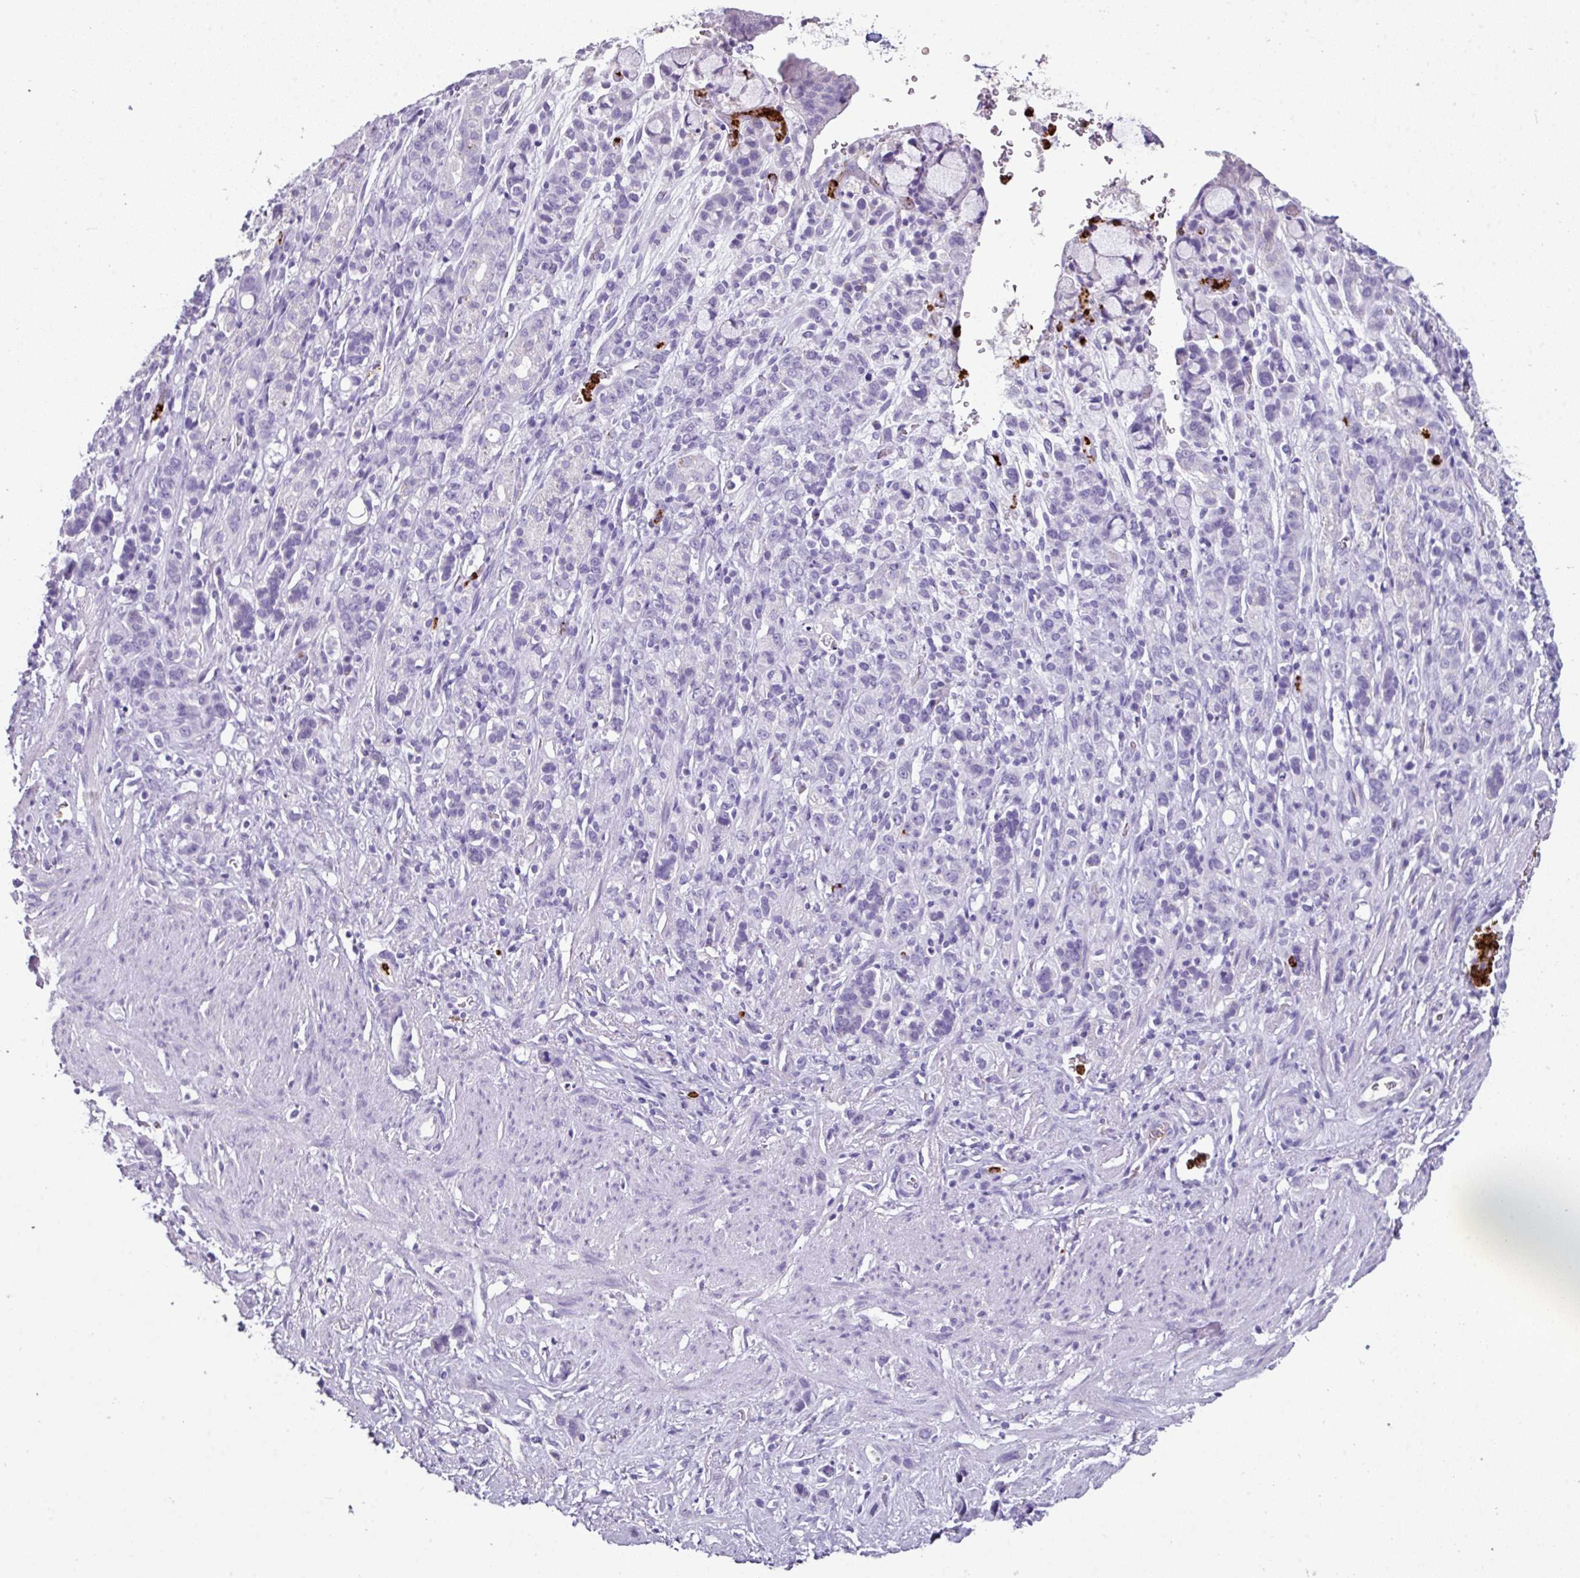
{"staining": {"intensity": "negative", "quantity": "none", "location": "none"}, "tissue": "stomach cancer", "cell_type": "Tumor cells", "image_type": "cancer", "snomed": [{"axis": "morphology", "description": "Adenocarcinoma, NOS"}, {"axis": "topography", "description": "Stomach"}], "caption": "This is an immunohistochemistry micrograph of human stomach cancer. There is no staining in tumor cells.", "gene": "CTSG", "patient": {"sex": "female", "age": 65}}